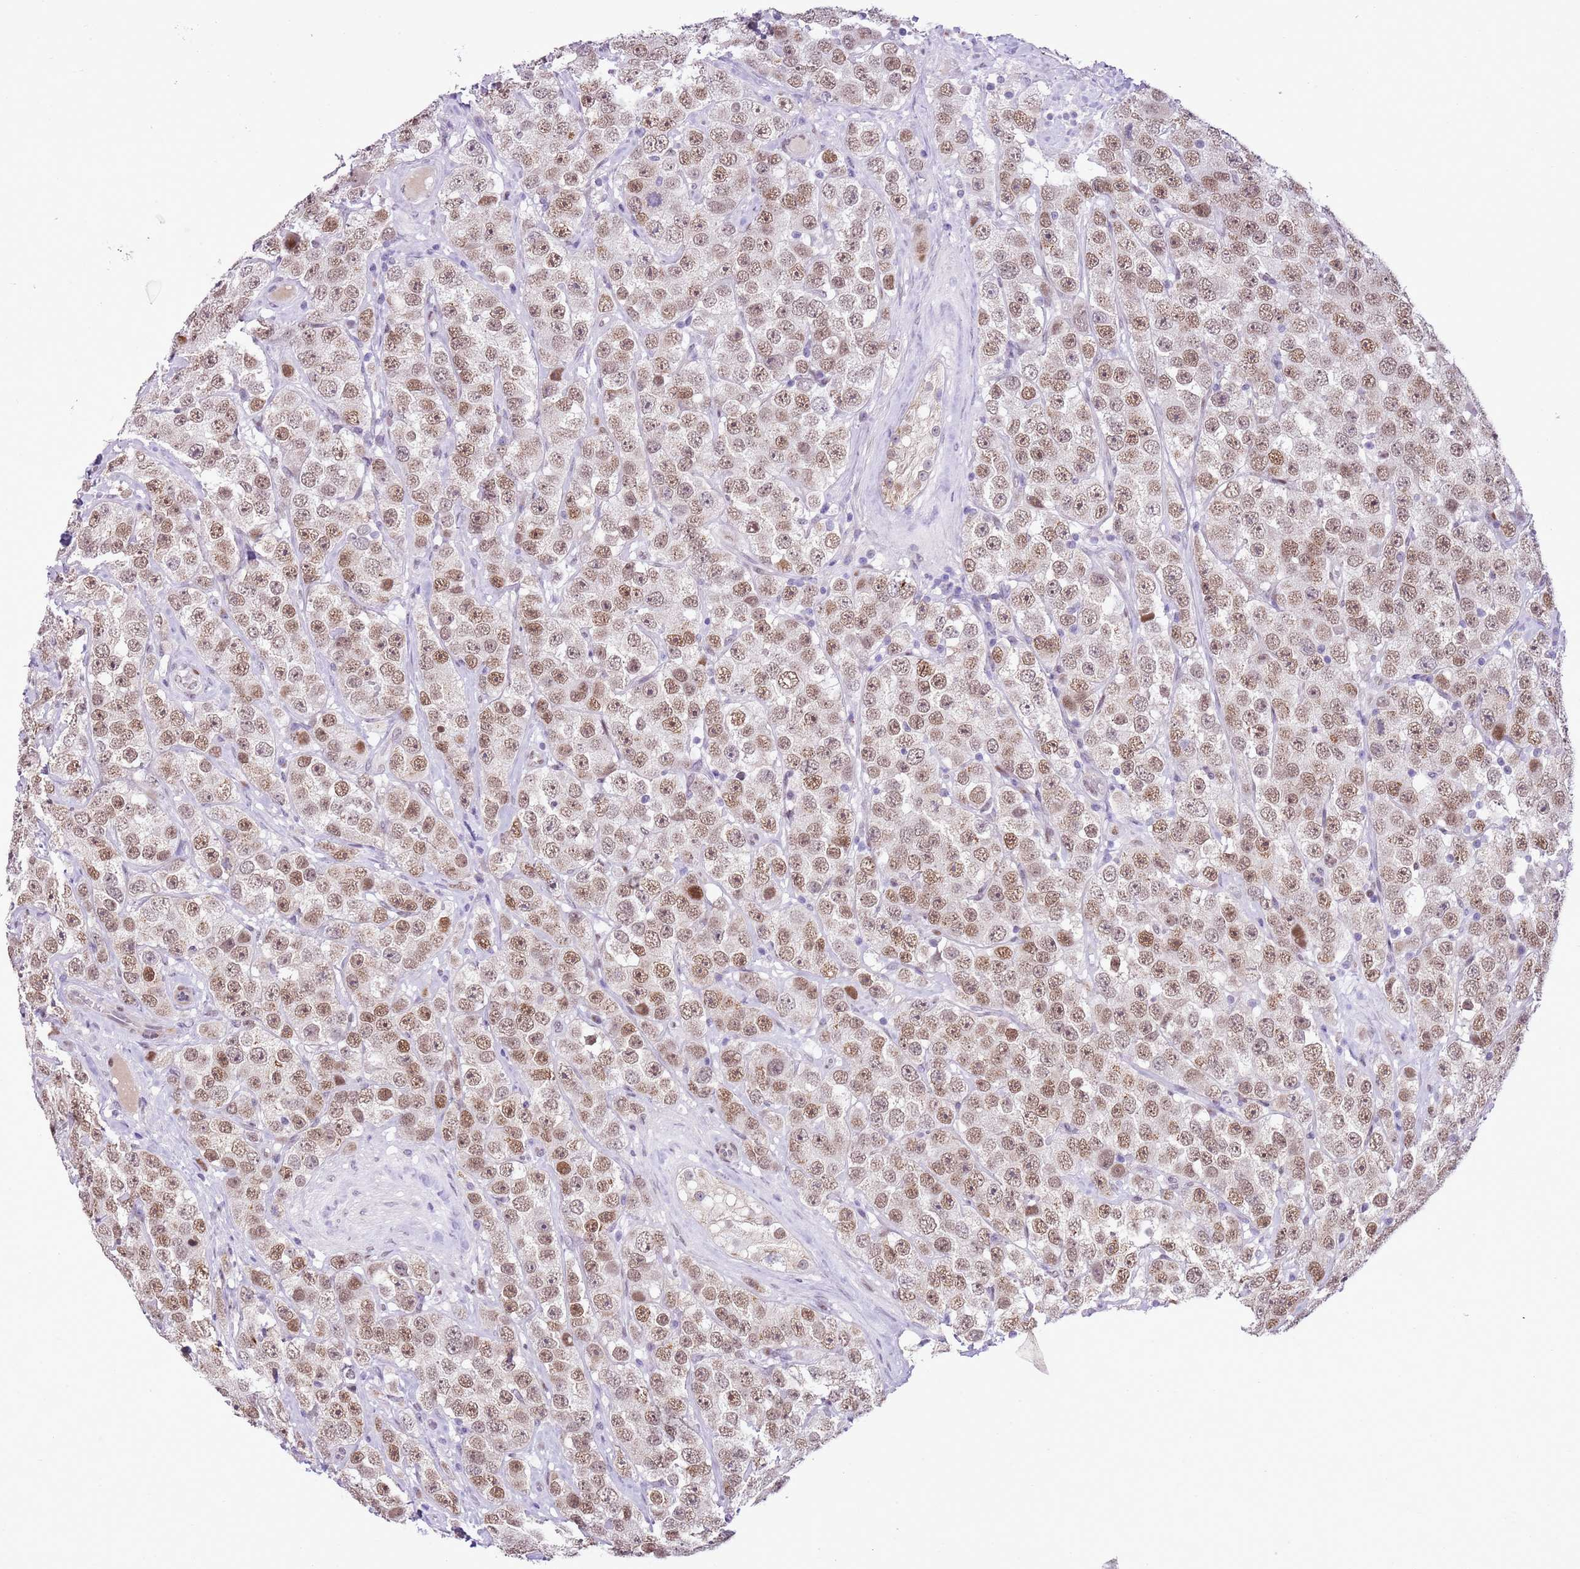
{"staining": {"intensity": "moderate", "quantity": ">75%", "location": "nuclear"}, "tissue": "testis cancer", "cell_type": "Tumor cells", "image_type": "cancer", "snomed": [{"axis": "morphology", "description": "Seminoma, NOS"}, {"axis": "topography", "description": "Testis"}], "caption": "A brown stain labels moderate nuclear staining of a protein in human testis cancer tumor cells.", "gene": "NACC2", "patient": {"sex": "male", "age": 28}}